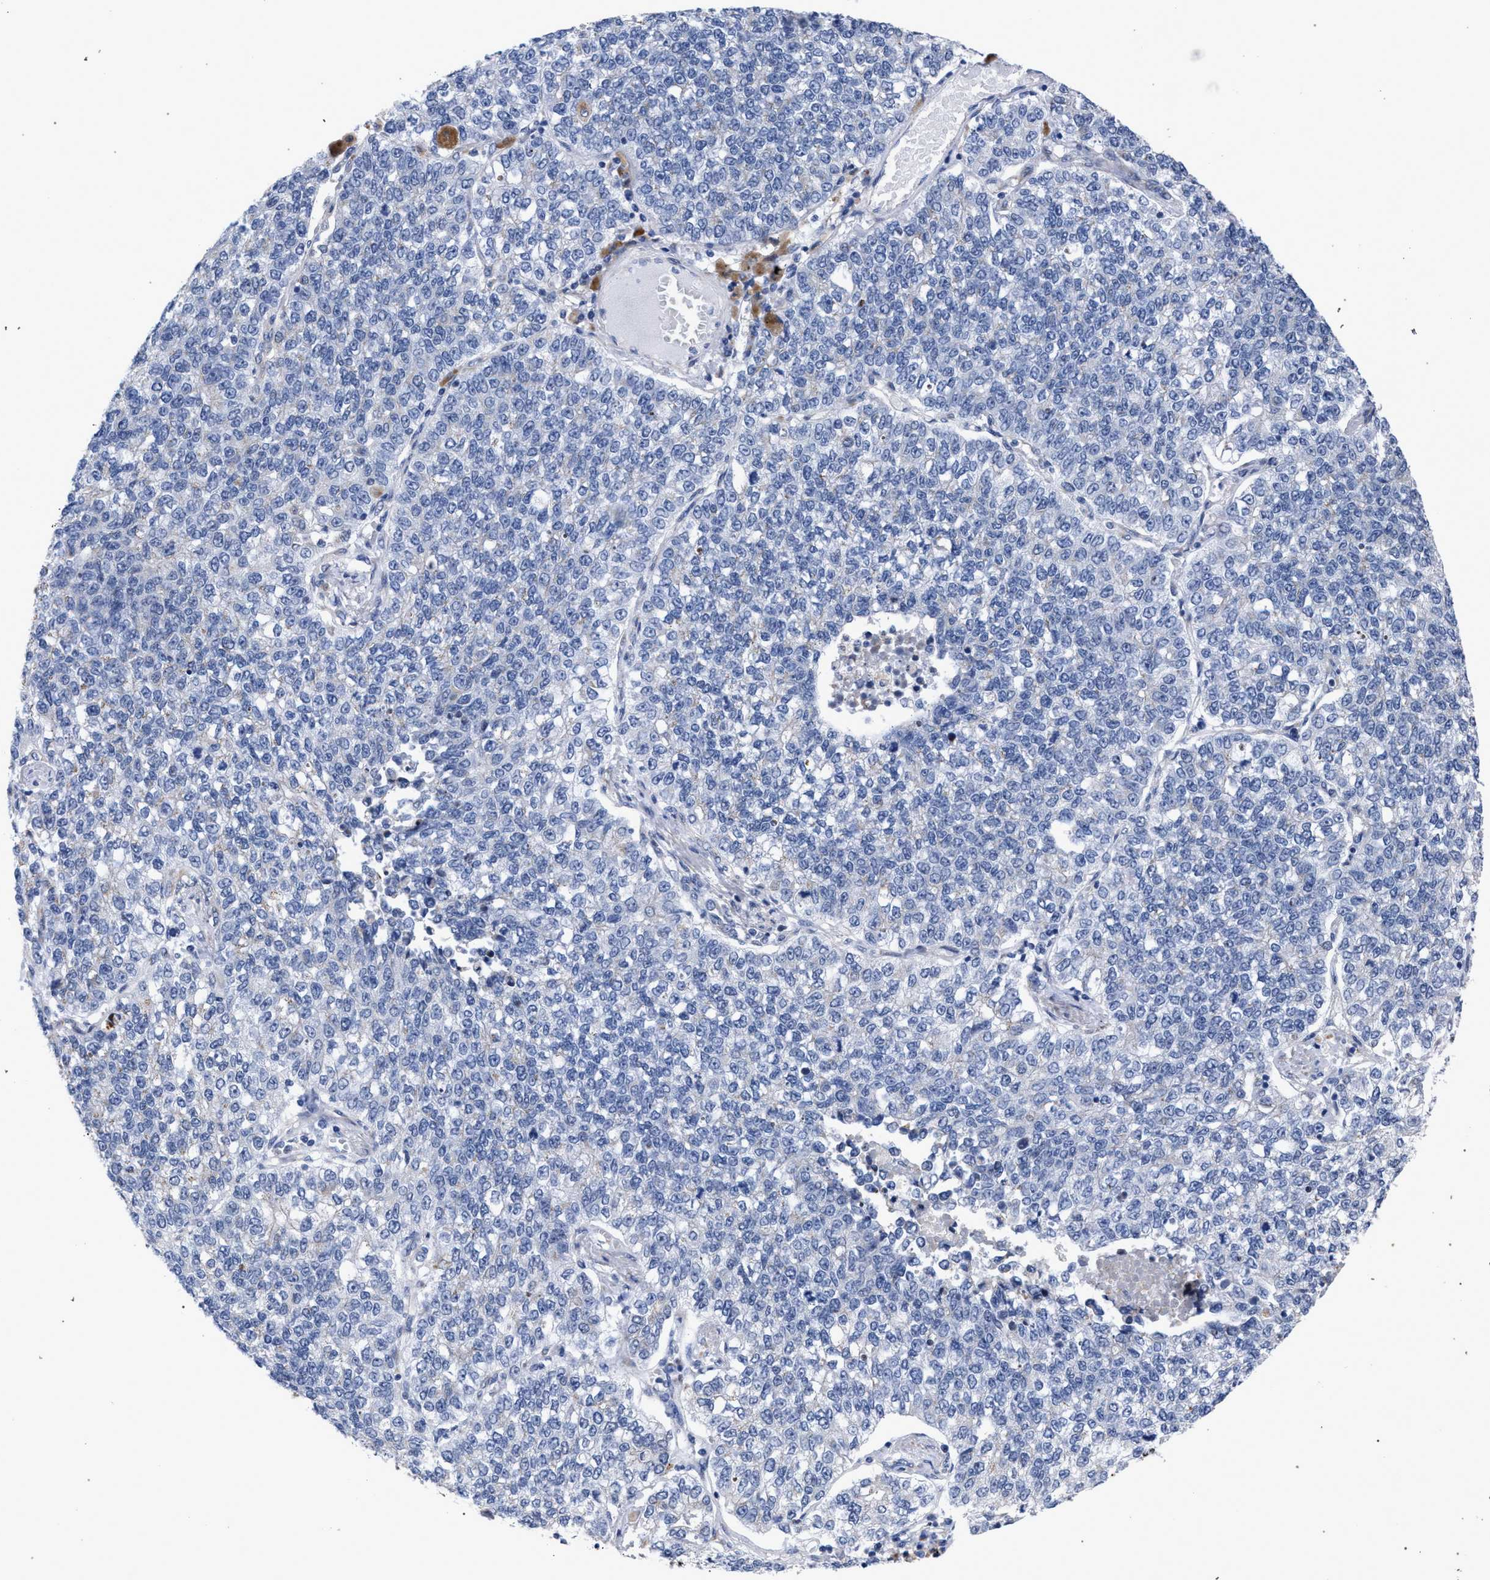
{"staining": {"intensity": "negative", "quantity": "none", "location": "none"}, "tissue": "lung cancer", "cell_type": "Tumor cells", "image_type": "cancer", "snomed": [{"axis": "morphology", "description": "Adenocarcinoma, NOS"}, {"axis": "topography", "description": "Lung"}], "caption": "This is a micrograph of immunohistochemistry (IHC) staining of lung cancer (adenocarcinoma), which shows no expression in tumor cells.", "gene": "GOLGA2", "patient": {"sex": "male", "age": 49}}